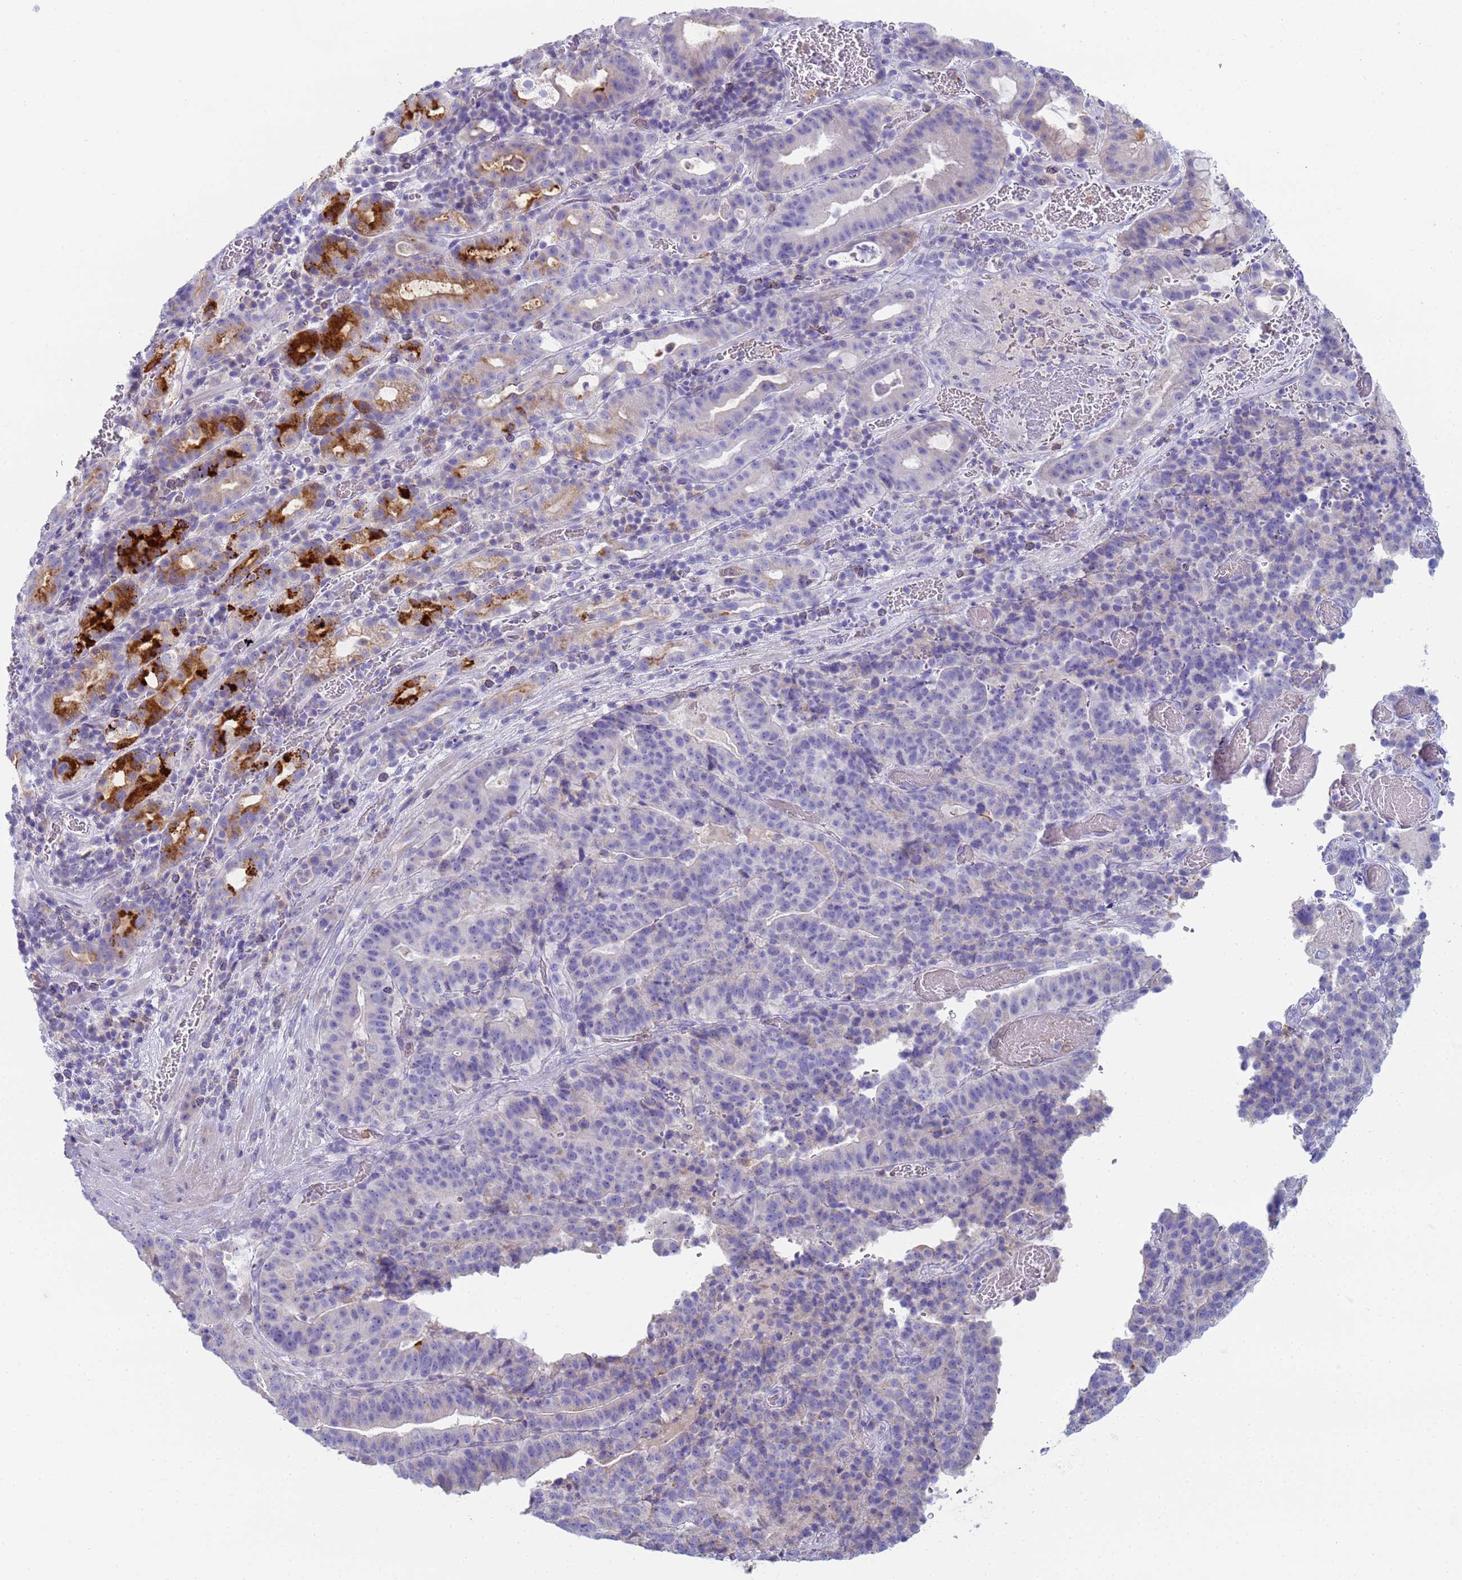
{"staining": {"intensity": "negative", "quantity": "none", "location": "none"}, "tissue": "stomach cancer", "cell_type": "Tumor cells", "image_type": "cancer", "snomed": [{"axis": "morphology", "description": "Adenocarcinoma, NOS"}, {"axis": "topography", "description": "Stomach"}], "caption": "An immunohistochemistry (IHC) photomicrograph of stomach cancer is shown. There is no staining in tumor cells of stomach cancer.", "gene": "CR1", "patient": {"sex": "male", "age": 48}}